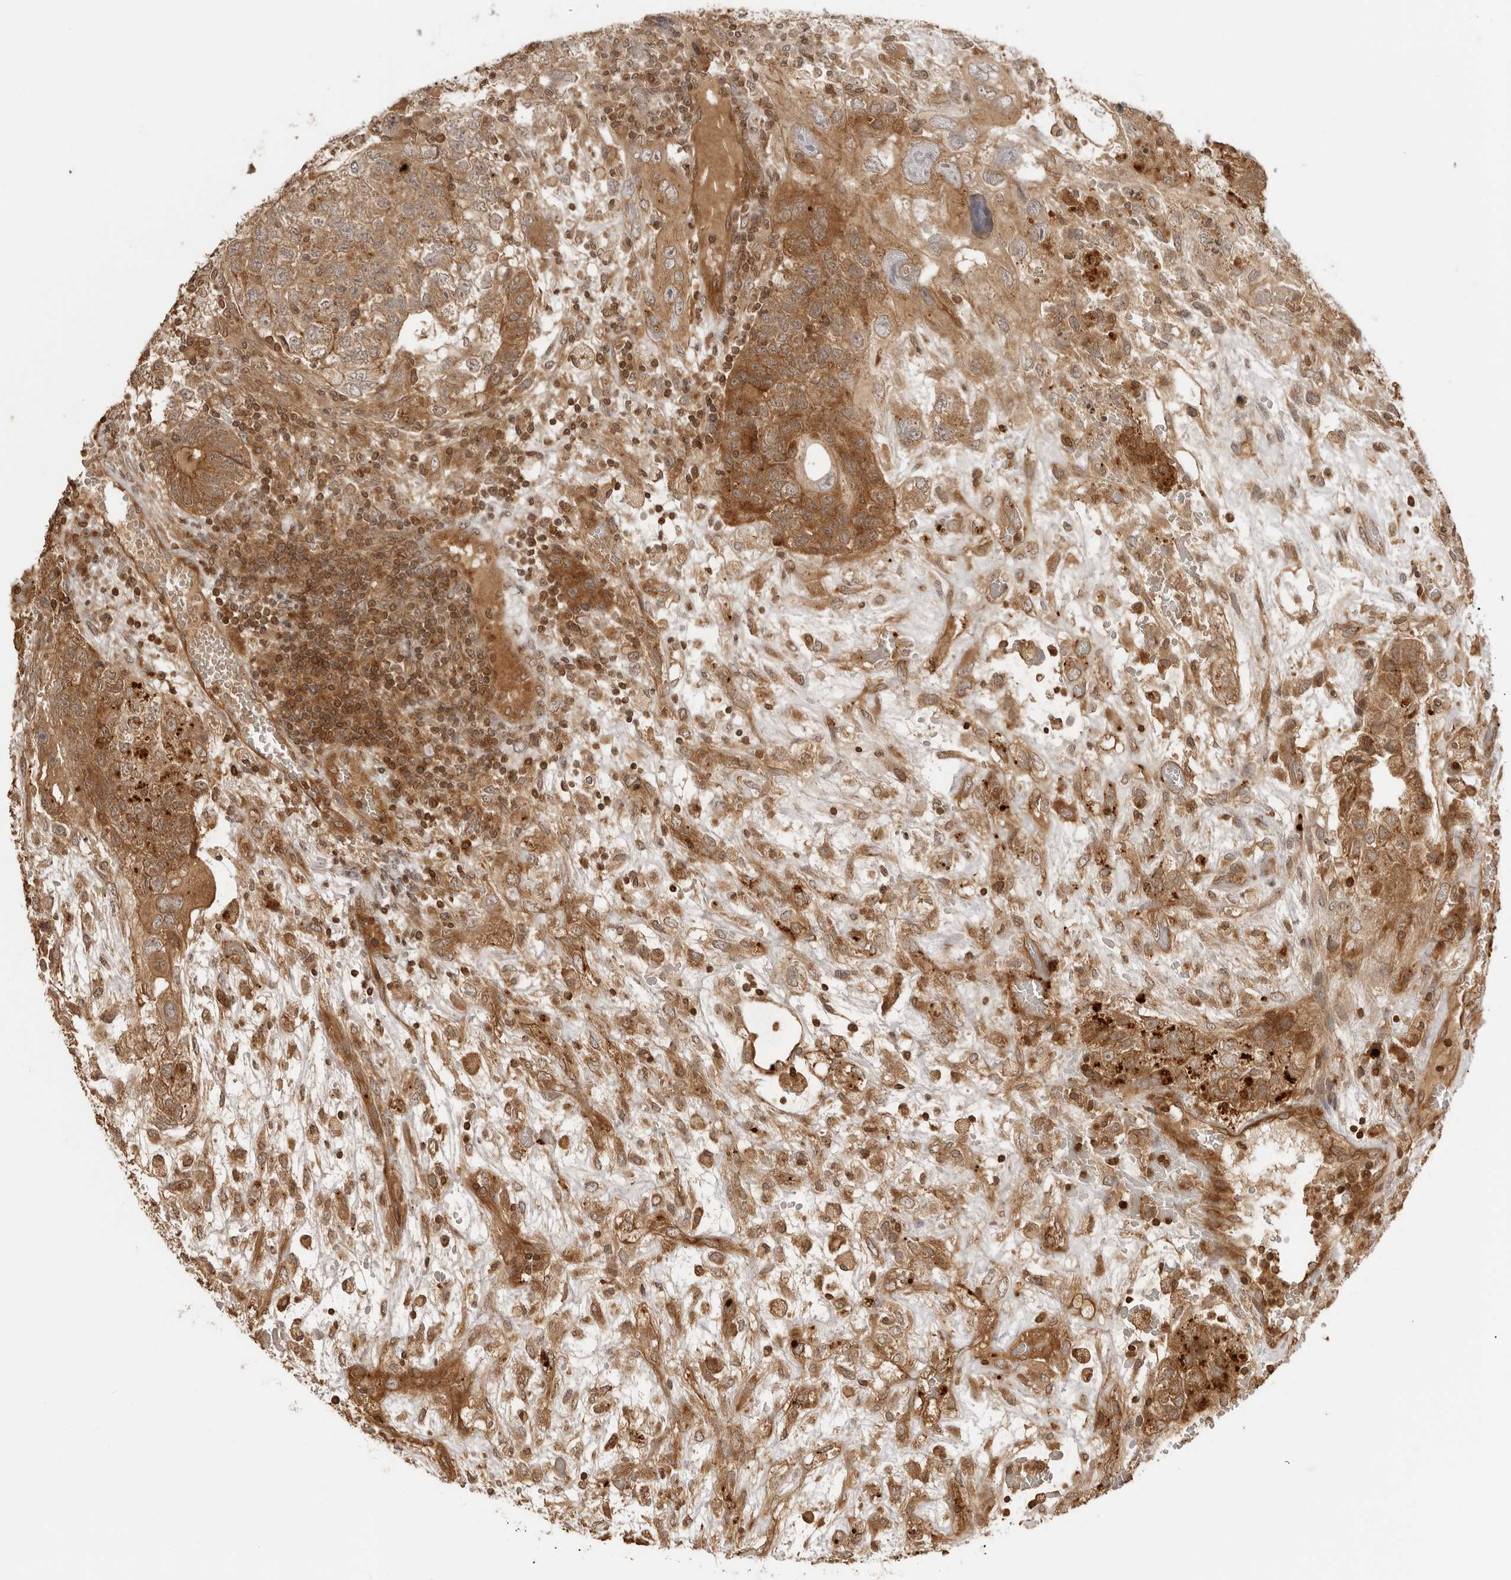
{"staining": {"intensity": "moderate", "quantity": ">75%", "location": "cytoplasmic/membranous"}, "tissue": "testis cancer", "cell_type": "Tumor cells", "image_type": "cancer", "snomed": [{"axis": "morphology", "description": "Carcinoma, Embryonal, NOS"}, {"axis": "topography", "description": "Testis"}], "caption": "This is a photomicrograph of immunohistochemistry (IHC) staining of testis cancer (embryonal carcinoma), which shows moderate staining in the cytoplasmic/membranous of tumor cells.", "gene": "IKBKE", "patient": {"sex": "male", "age": 36}}